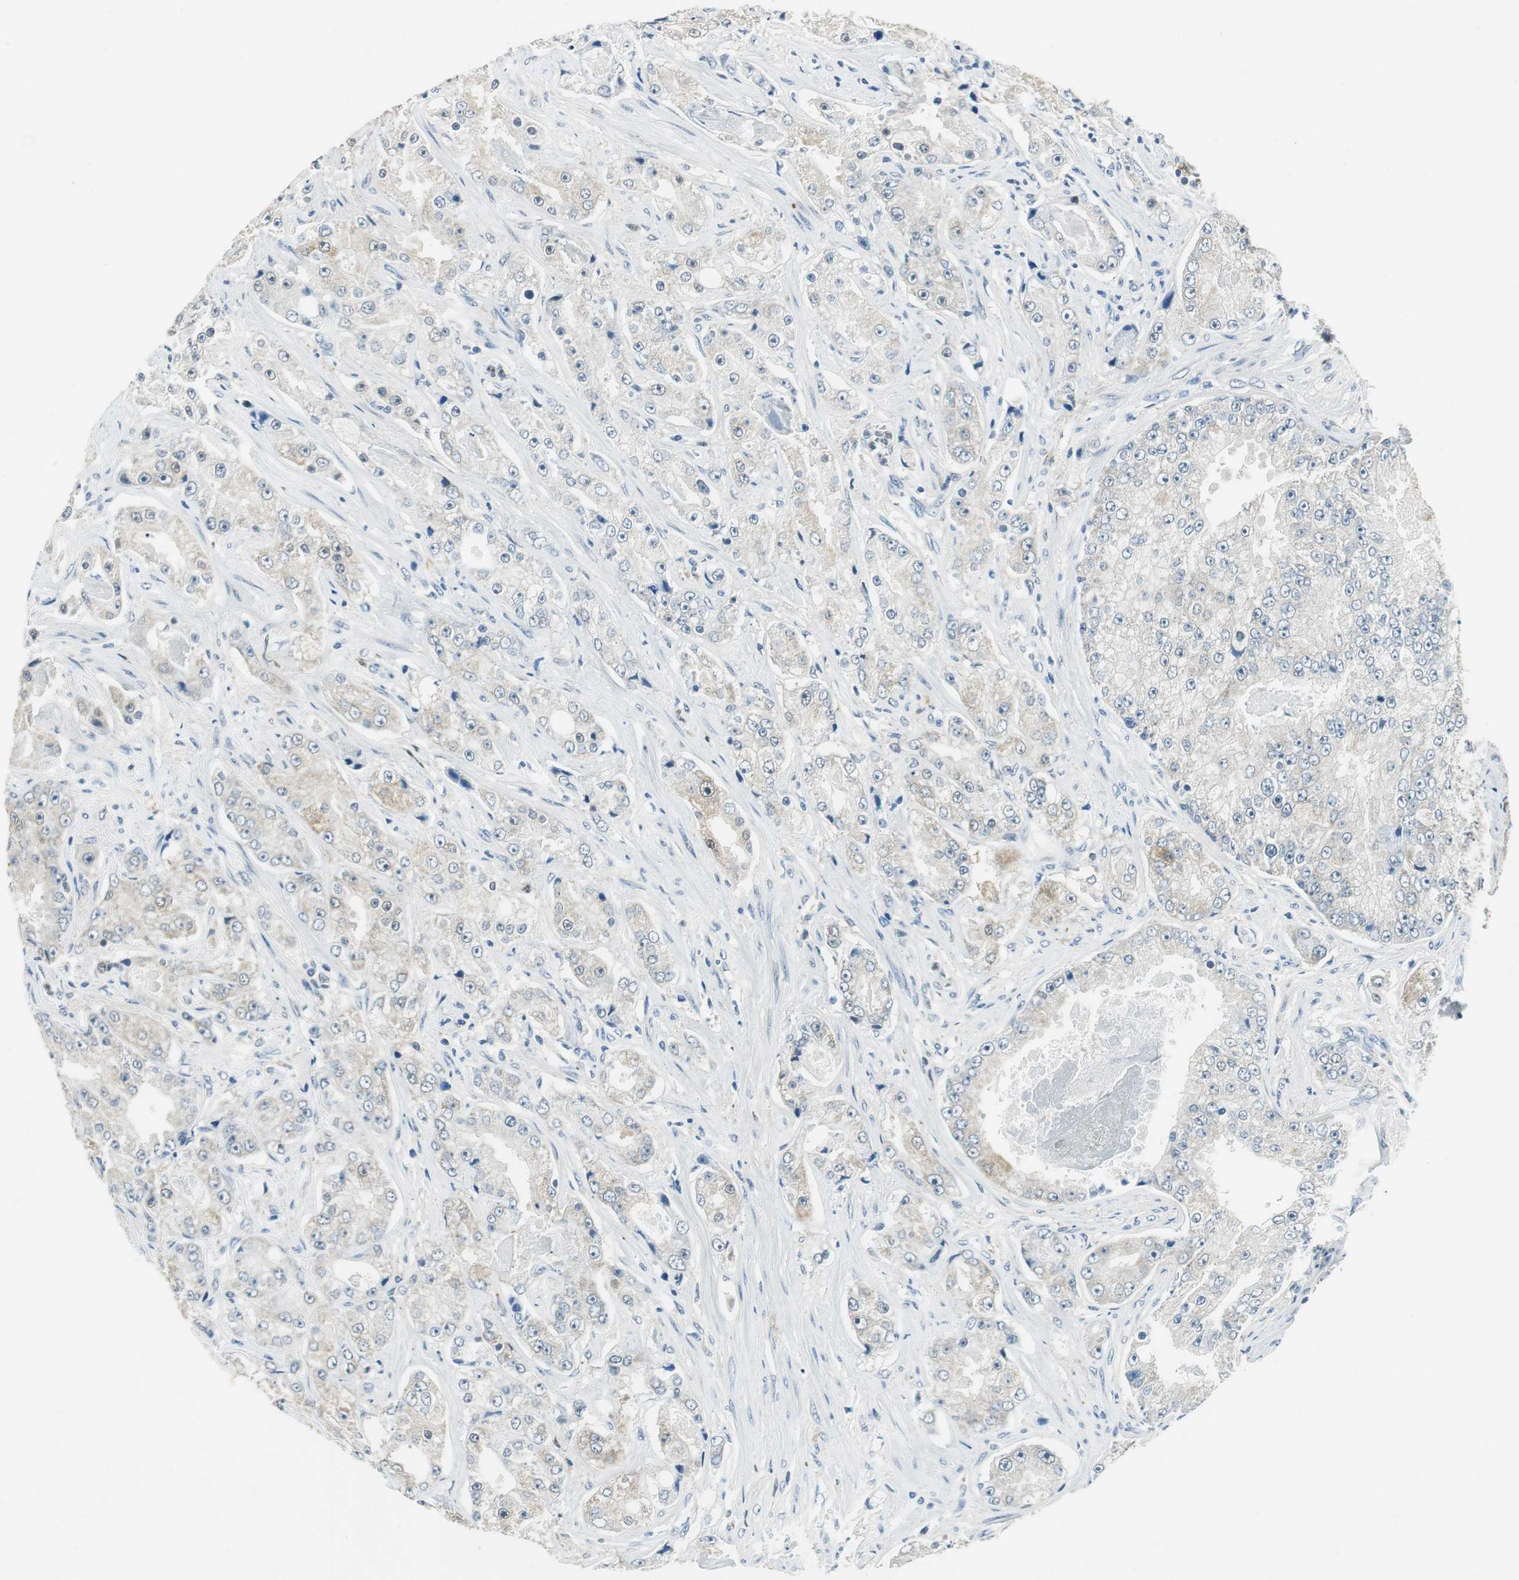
{"staining": {"intensity": "weak", "quantity": "<25%", "location": "cytoplasmic/membranous"}, "tissue": "prostate cancer", "cell_type": "Tumor cells", "image_type": "cancer", "snomed": [{"axis": "morphology", "description": "Adenocarcinoma, High grade"}, {"axis": "topography", "description": "Prostate"}], "caption": "This is an immunohistochemistry image of adenocarcinoma (high-grade) (prostate). There is no expression in tumor cells.", "gene": "ME1", "patient": {"sex": "male", "age": 73}}